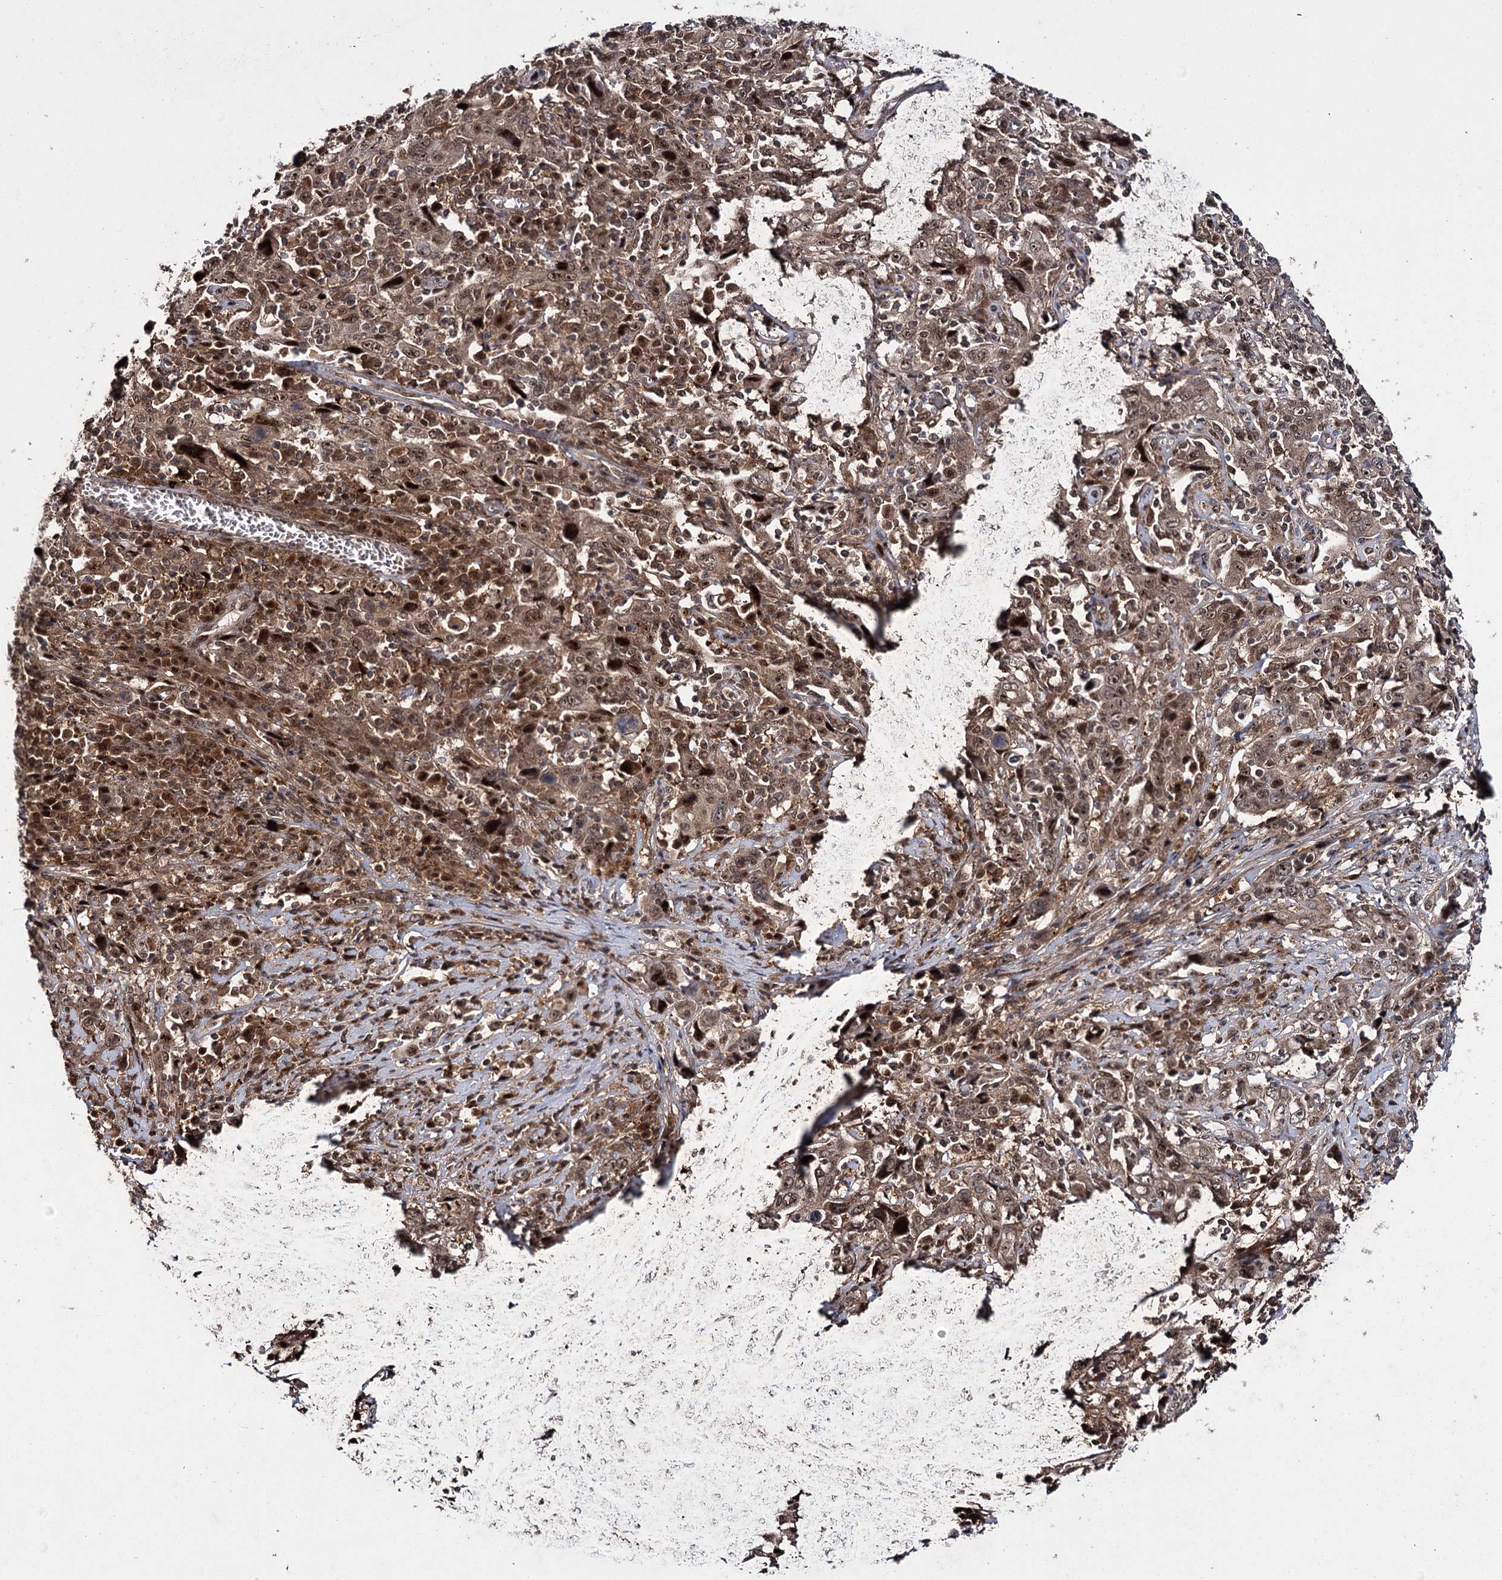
{"staining": {"intensity": "moderate", "quantity": ">75%", "location": "cytoplasmic/membranous,nuclear"}, "tissue": "cervical cancer", "cell_type": "Tumor cells", "image_type": "cancer", "snomed": [{"axis": "morphology", "description": "Squamous cell carcinoma, NOS"}, {"axis": "topography", "description": "Cervix"}], "caption": "The micrograph demonstrates immunohistochemical staining of squamous cell carcinoma (cervical). There is moderate cytoplasmic/membranous and nuclear staining is present in approximately >75% of tumor cells.", "gene": "MKNK2", "patient": {"sex": "female", "age": 46}}